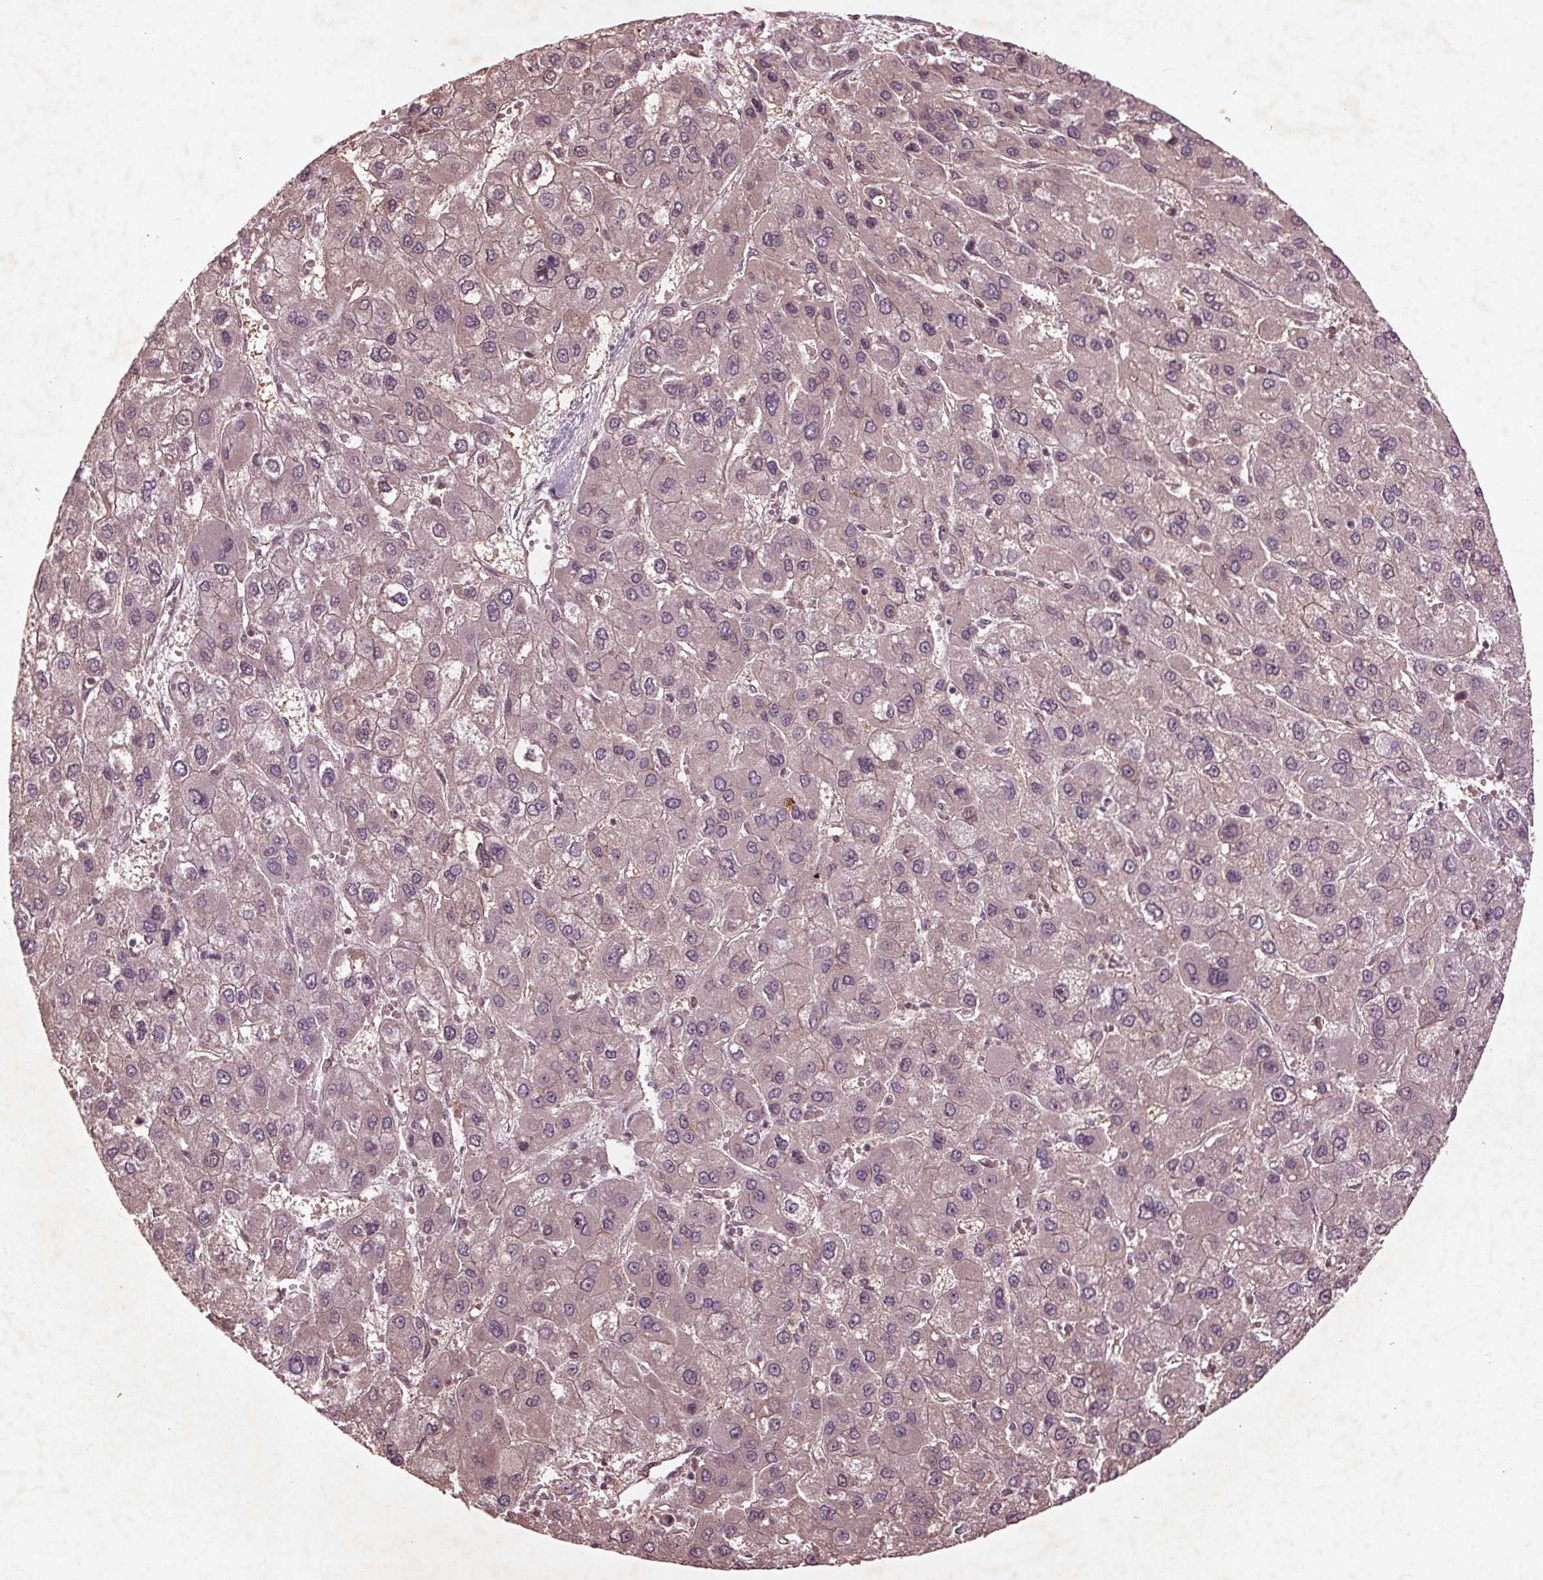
{"staining": {"intensity": "weak", "quantity": "<25%", "location": "nuclear"}, "tissue": "liver cancer", "cell_type": "Tumor cells", "image_type": "cancer", "snomed": [{"axis": "morphology", "description": "Carcinoma, Hepatocellular, NOS"}, {"axis": "topography", "description": "Liver"}], "caption": "An IHC photomicrograph of liver hepatocellular carcinoma is shown. There is no staining in tumor cells of liver hepatocellular carcinoma.", "gene": "CDKL4", "patient": {"sex": "female", "age": 41}}